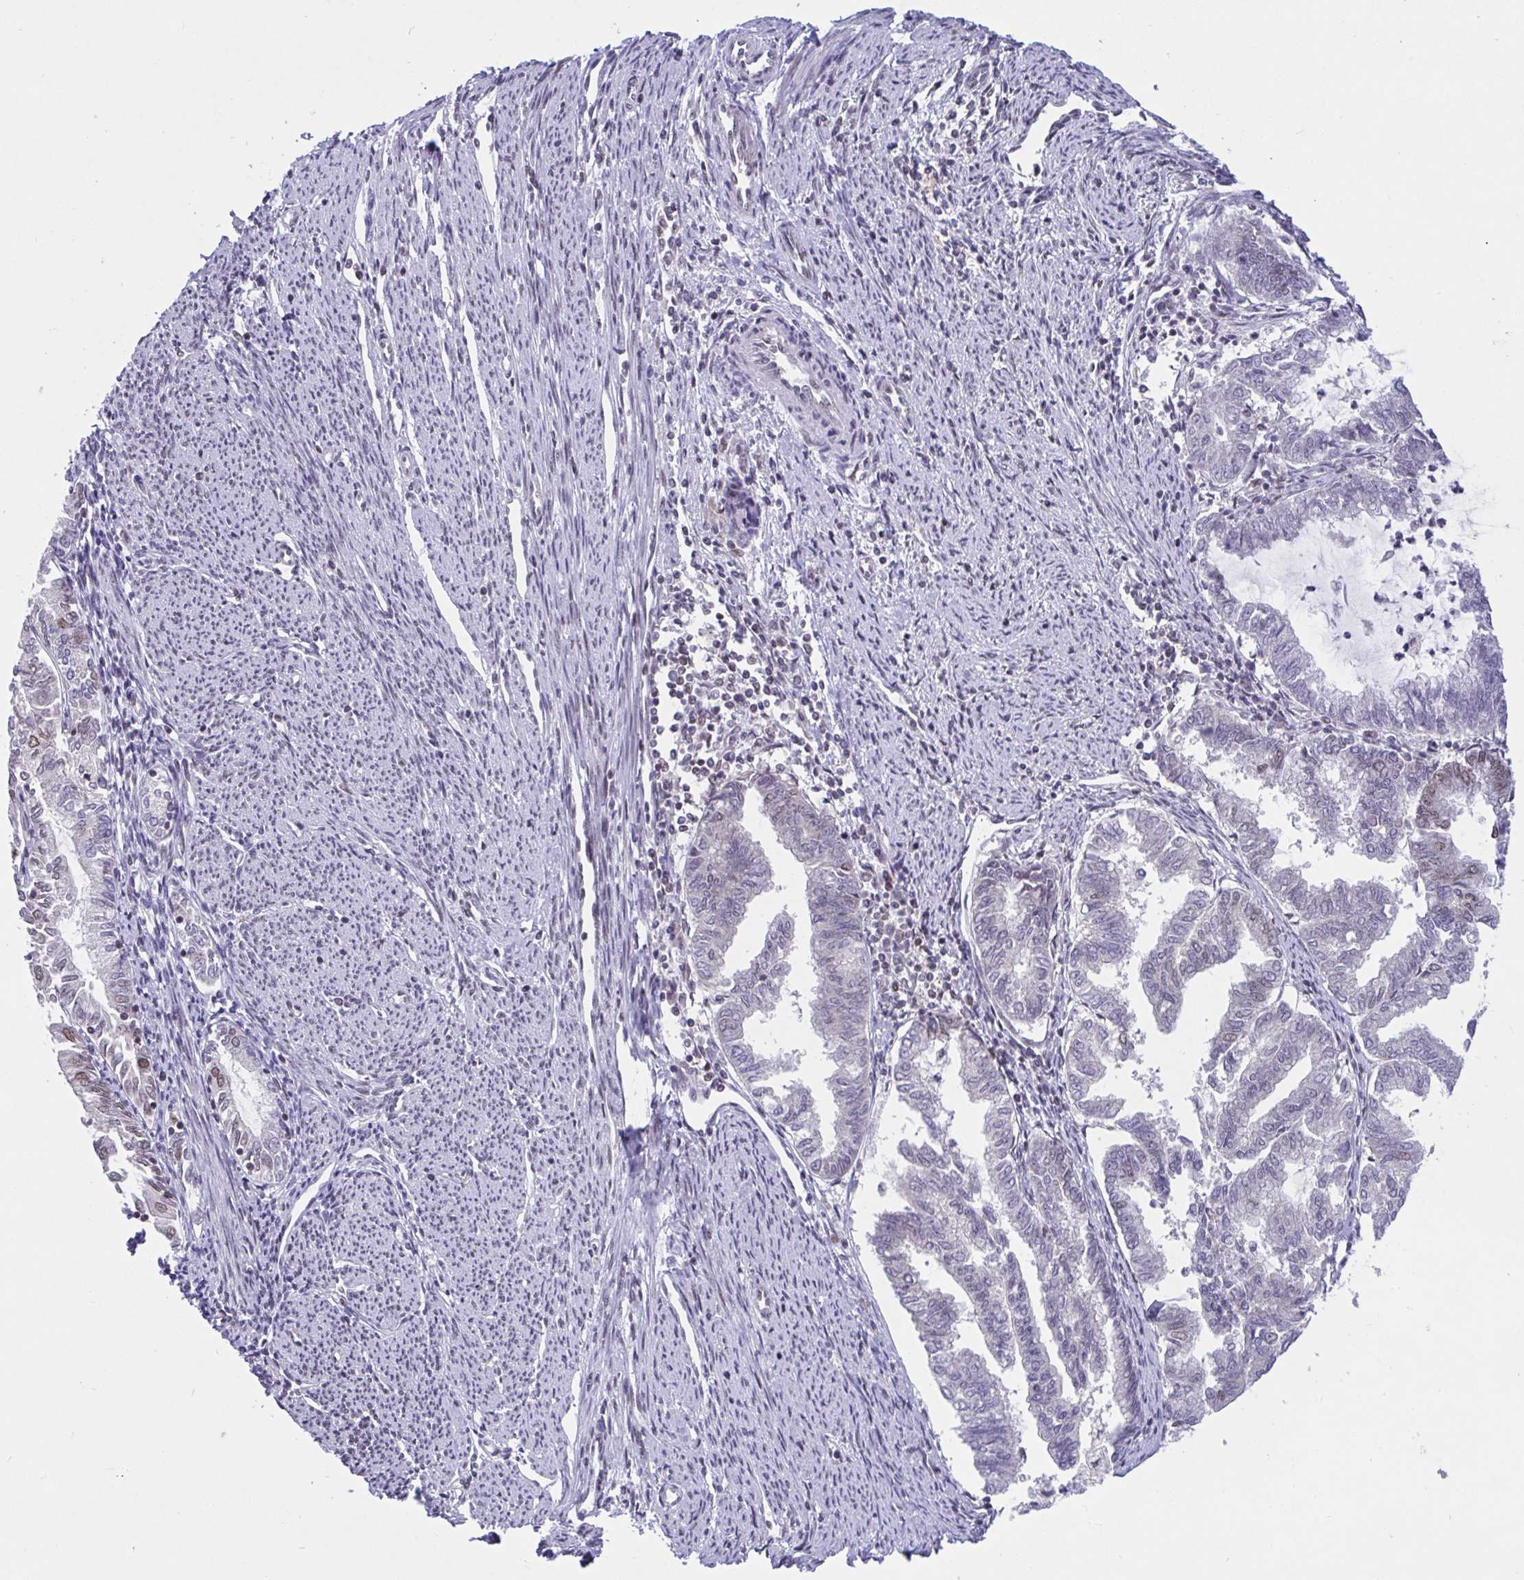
{"staining": {"intensity": "moderate", "quantity": "<25%", "location": "nuclear"}, "tissue": "endometrial cancer", "cell_type": "Tumor cells", "image_type": "cancer", "snomed": [{"axis": "morphology", "description": "Adenocarcinoma, NOS"}, {"axis": "topography", "description": "Endometrium"}], "caption": "Moderate nuclear expression is seen in about <25% of tumor cells in endometrial adenocarcinoma.", "gene": "PHF10", "patient": {"sex": "female", "age": 79}}